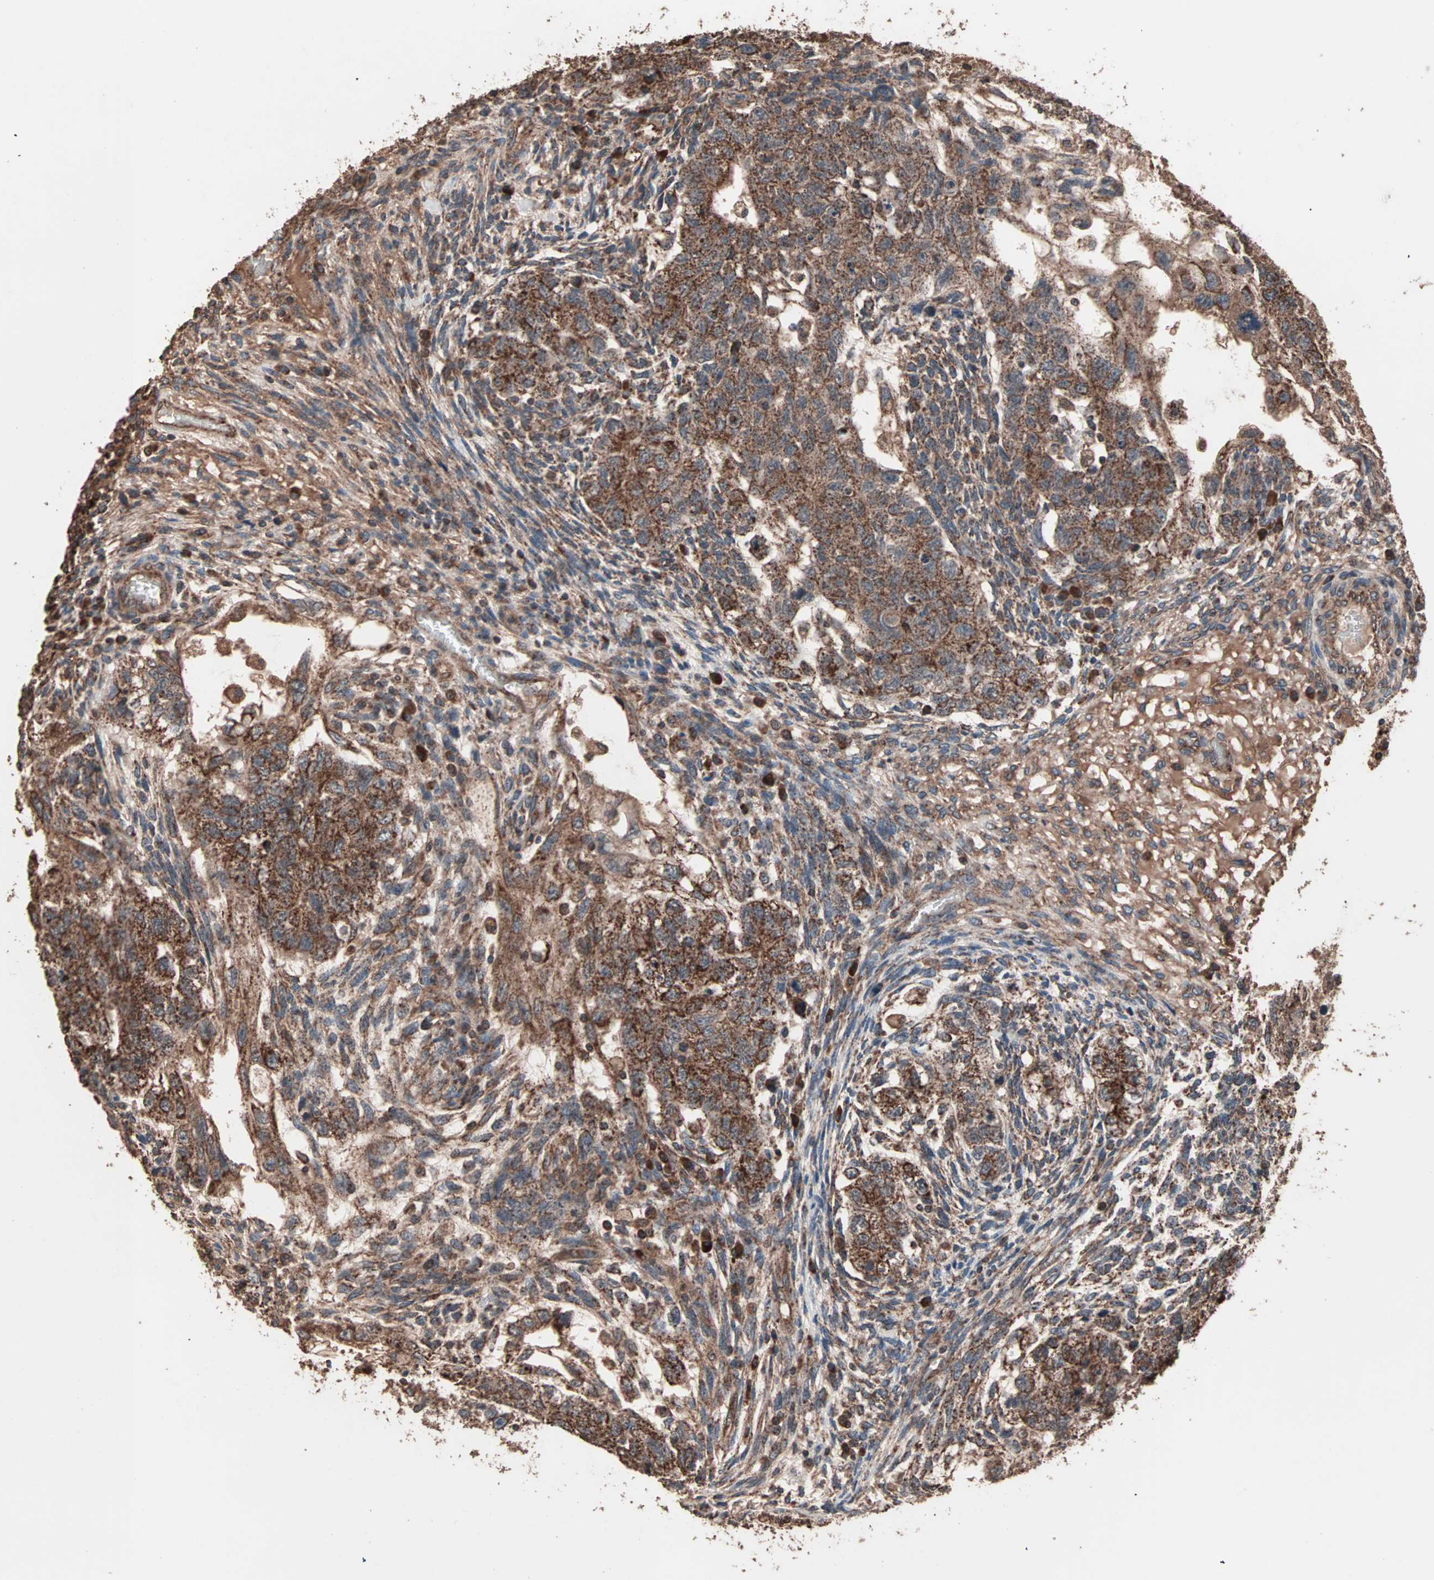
{"staining": {"intensity": "strong", "quantity": ">75%", "location": "cytoplasmic/membranous"}, "tissue": "testis cancer", "cell_type": "Tumor cells", "image_type": "cancer", "snomed": [{"axis": "morphology", "description": "Normal tissue, NOS"}, {"axis": "morphology", "description": "Carcinoma, Embryonal, NOS"}, {"axis": "topography", "description": "Testis"}], "caption": "IHC of human testis embryonal carcinoma exhibits high levels of strong cytoplasmic/membranous positivity in about >75% of tumor cells. The protein of interest is shown in brown color, while the nuclei are stained blue.", "gene": "MRPL2", "patient": {"sex": "male", "age": 36}}